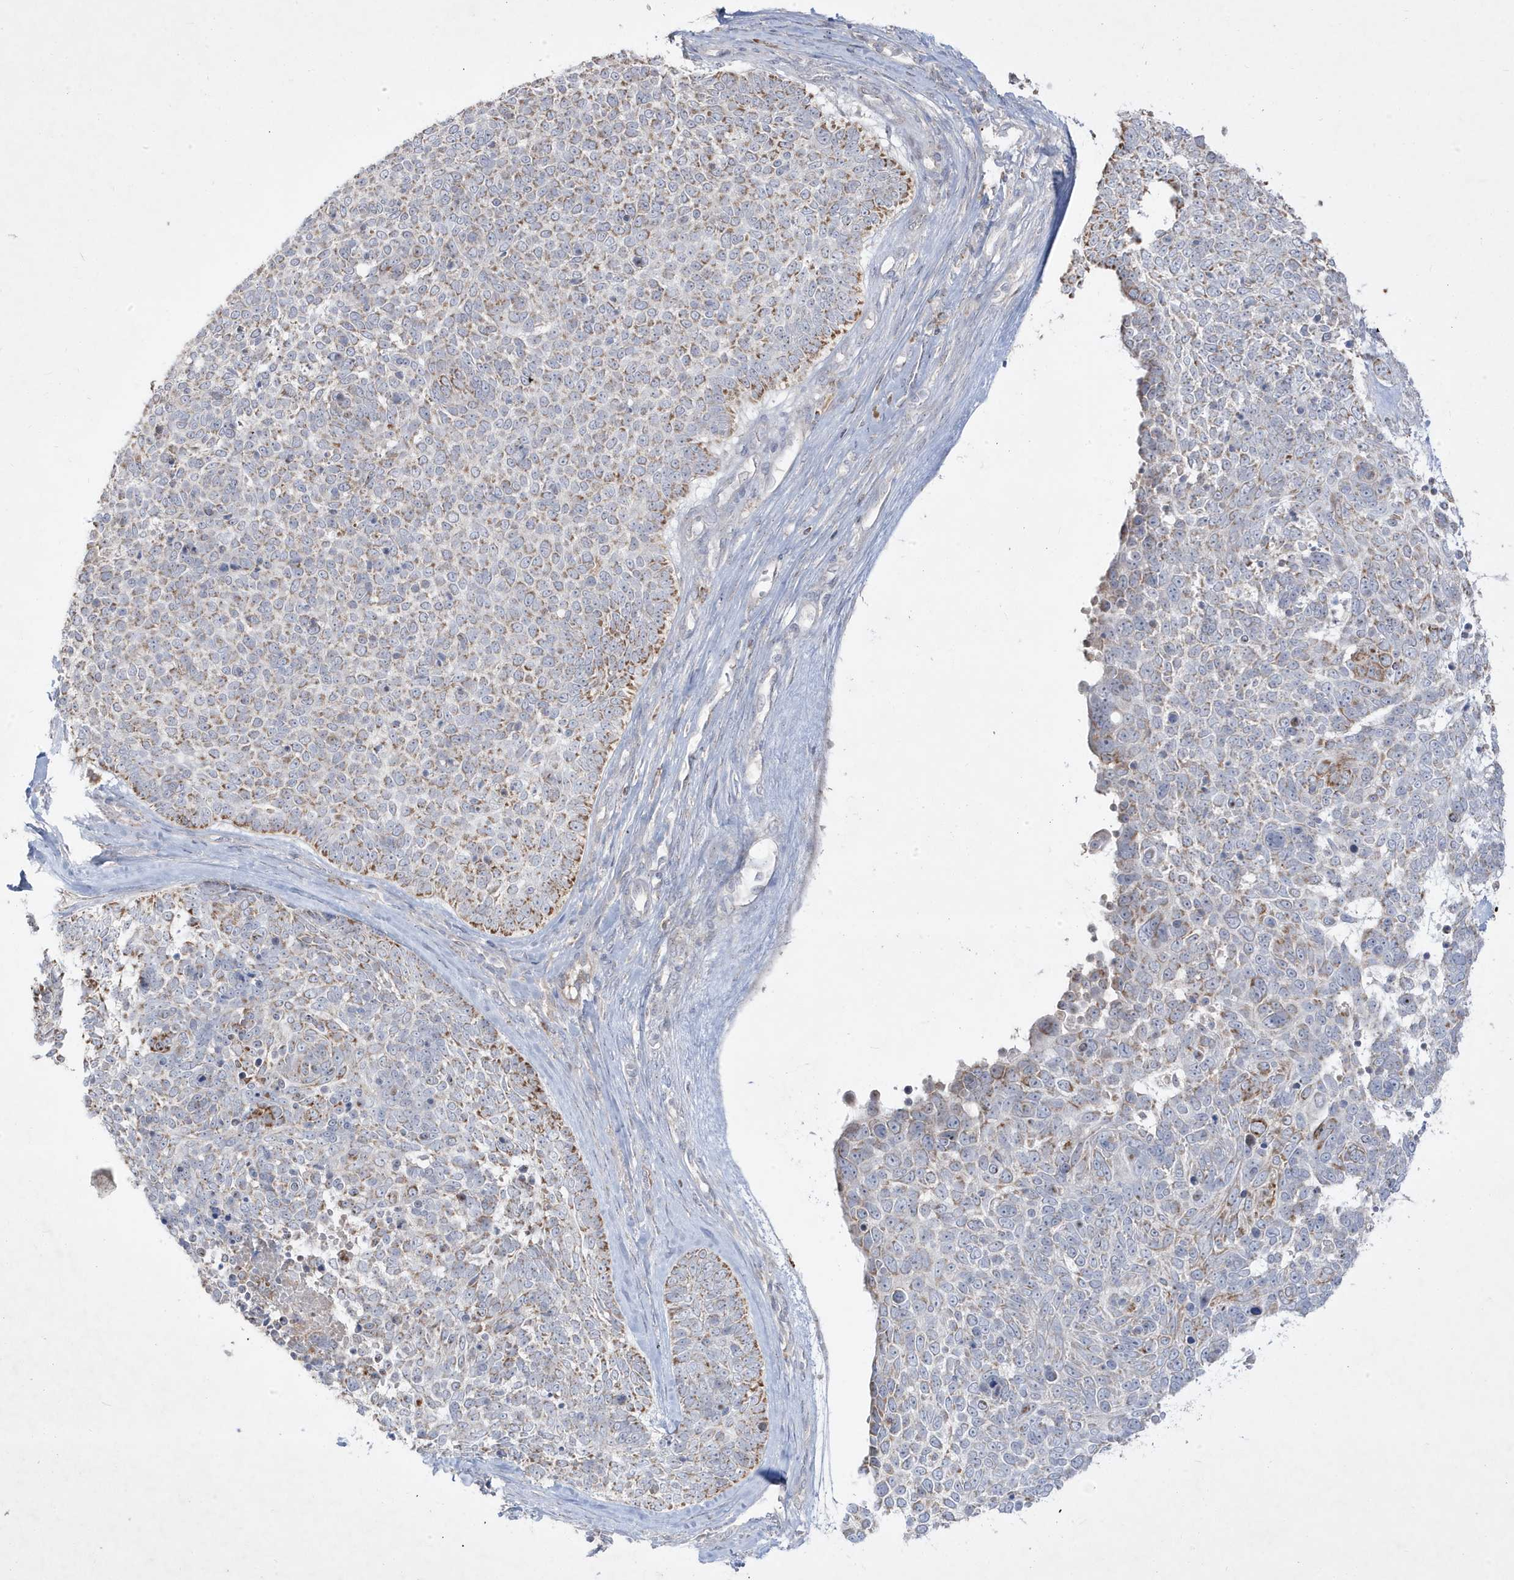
{"staining": {"intensity": "moderate", "quantity": "25%-75%", "location": "cytoplasmic/membranous"}, "tissue": "skin cancer", "cell_type": "Tumor cells", "image_type": "cancer", "snomed": [{"axis": "morphology", "description": "Basal cell carcinoma"}, {"axis": "topography", "description": "Skin"}], "caption": "Approximately 25%-75% of tumor cells in skin cancer (basal cell carcinoma) exhibit moderate cytoplasmic/membranous protein staining as visualized by brown immunohistochemical staining.", "gene": "ADAMTSL3", "patient": {"sex": "female", "age": 81}}